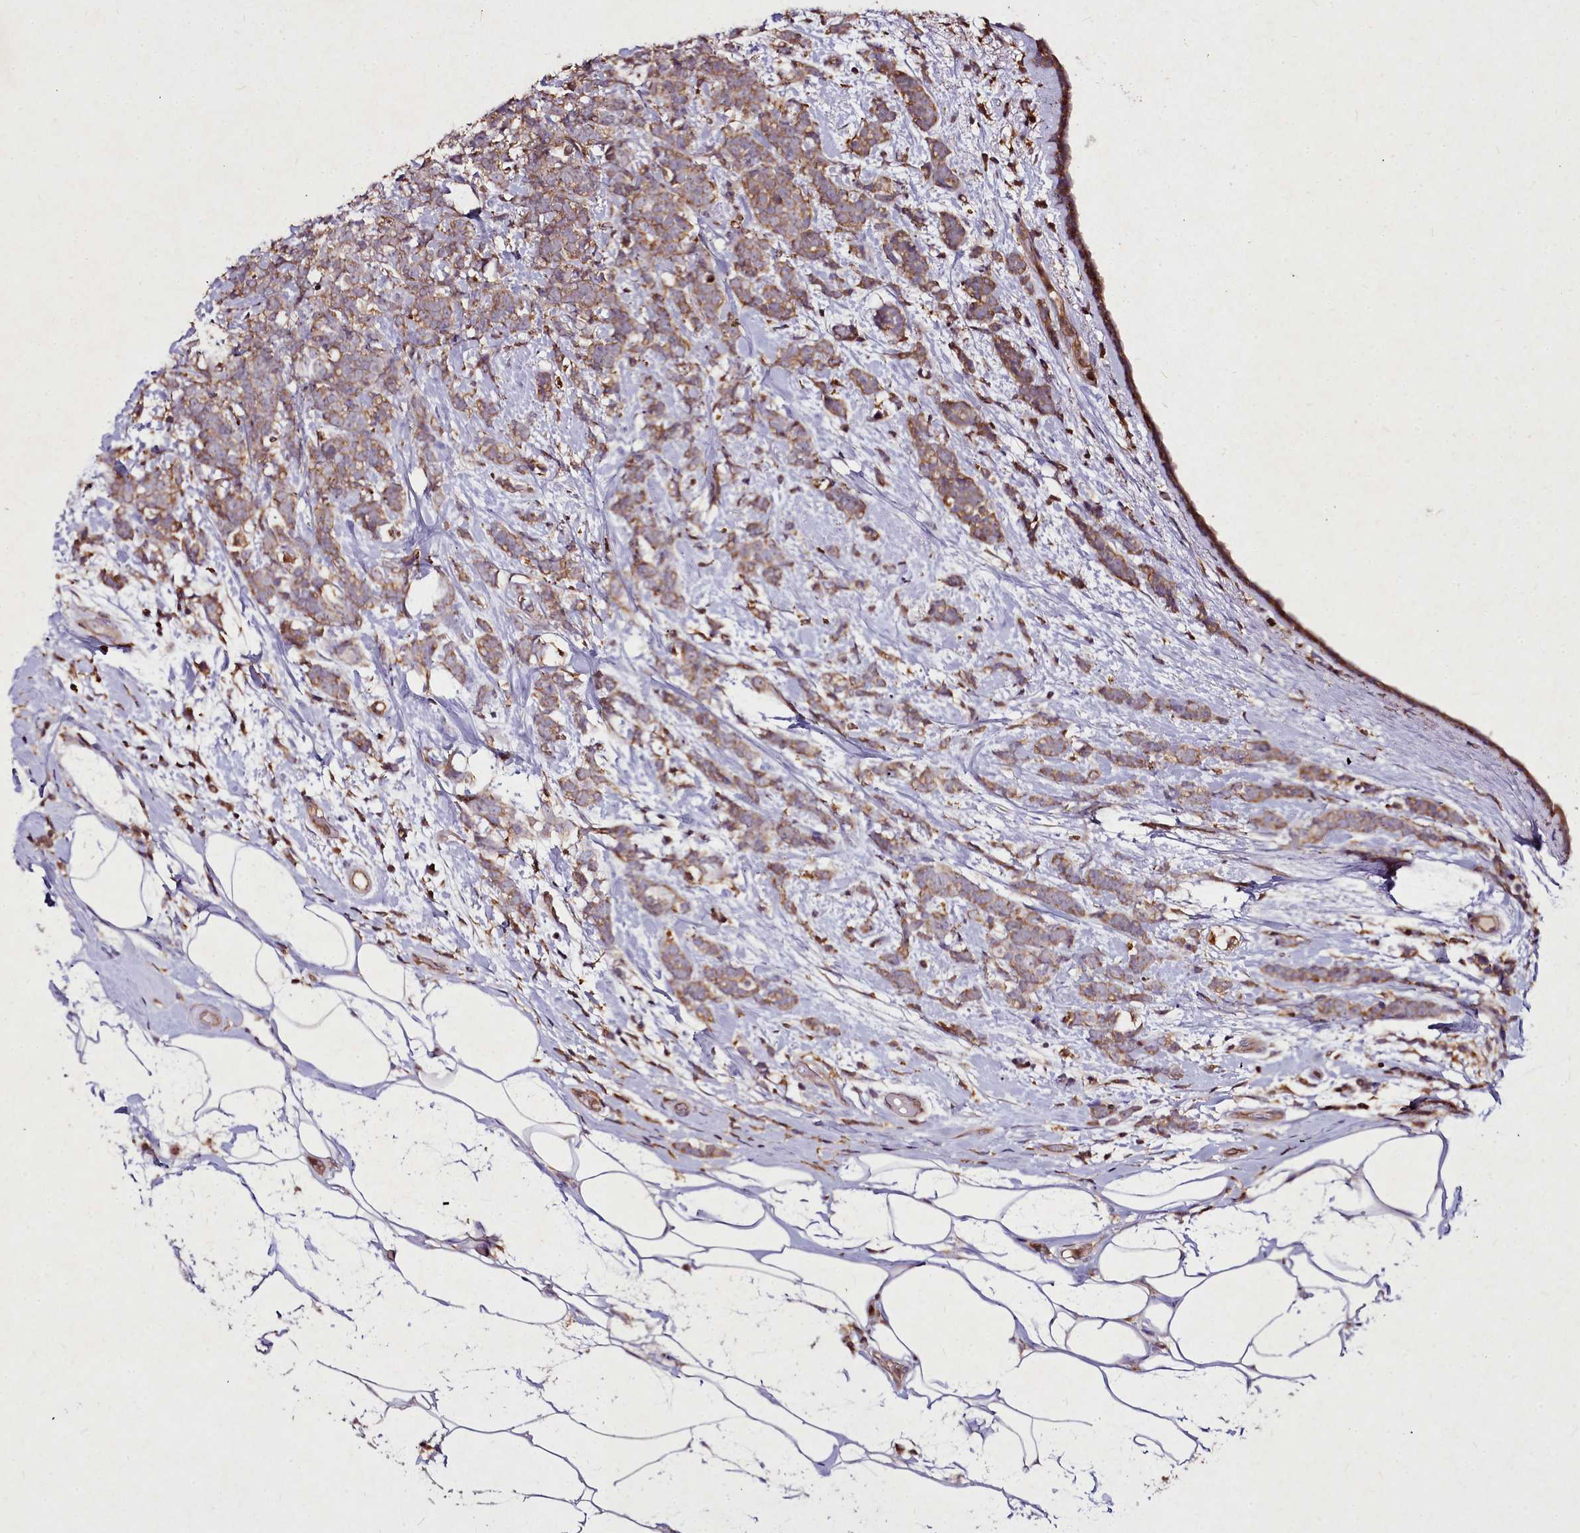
{"staining": {"intensity": "moderate", "quantity": ">75%", "location": "cytoplasmic/membranous"}, "tissue": "breast cancer", "cell_type": "Tumor cells", "image_type": "cancer", "snomed": [{"axis": "morphology", "description": "Lobular carcinoma"}, {"axis": "topography", "description": "Breast"}], "caption": "About >75% of tumor cells in human breast cancer (lobular carcinoma) display moderate cytoplasmic/membranous protein expression as visualized by brown immunohistochemical staining.", "gene": "NCKAP1L", "patient": {"sex": "female", "age": 58}}